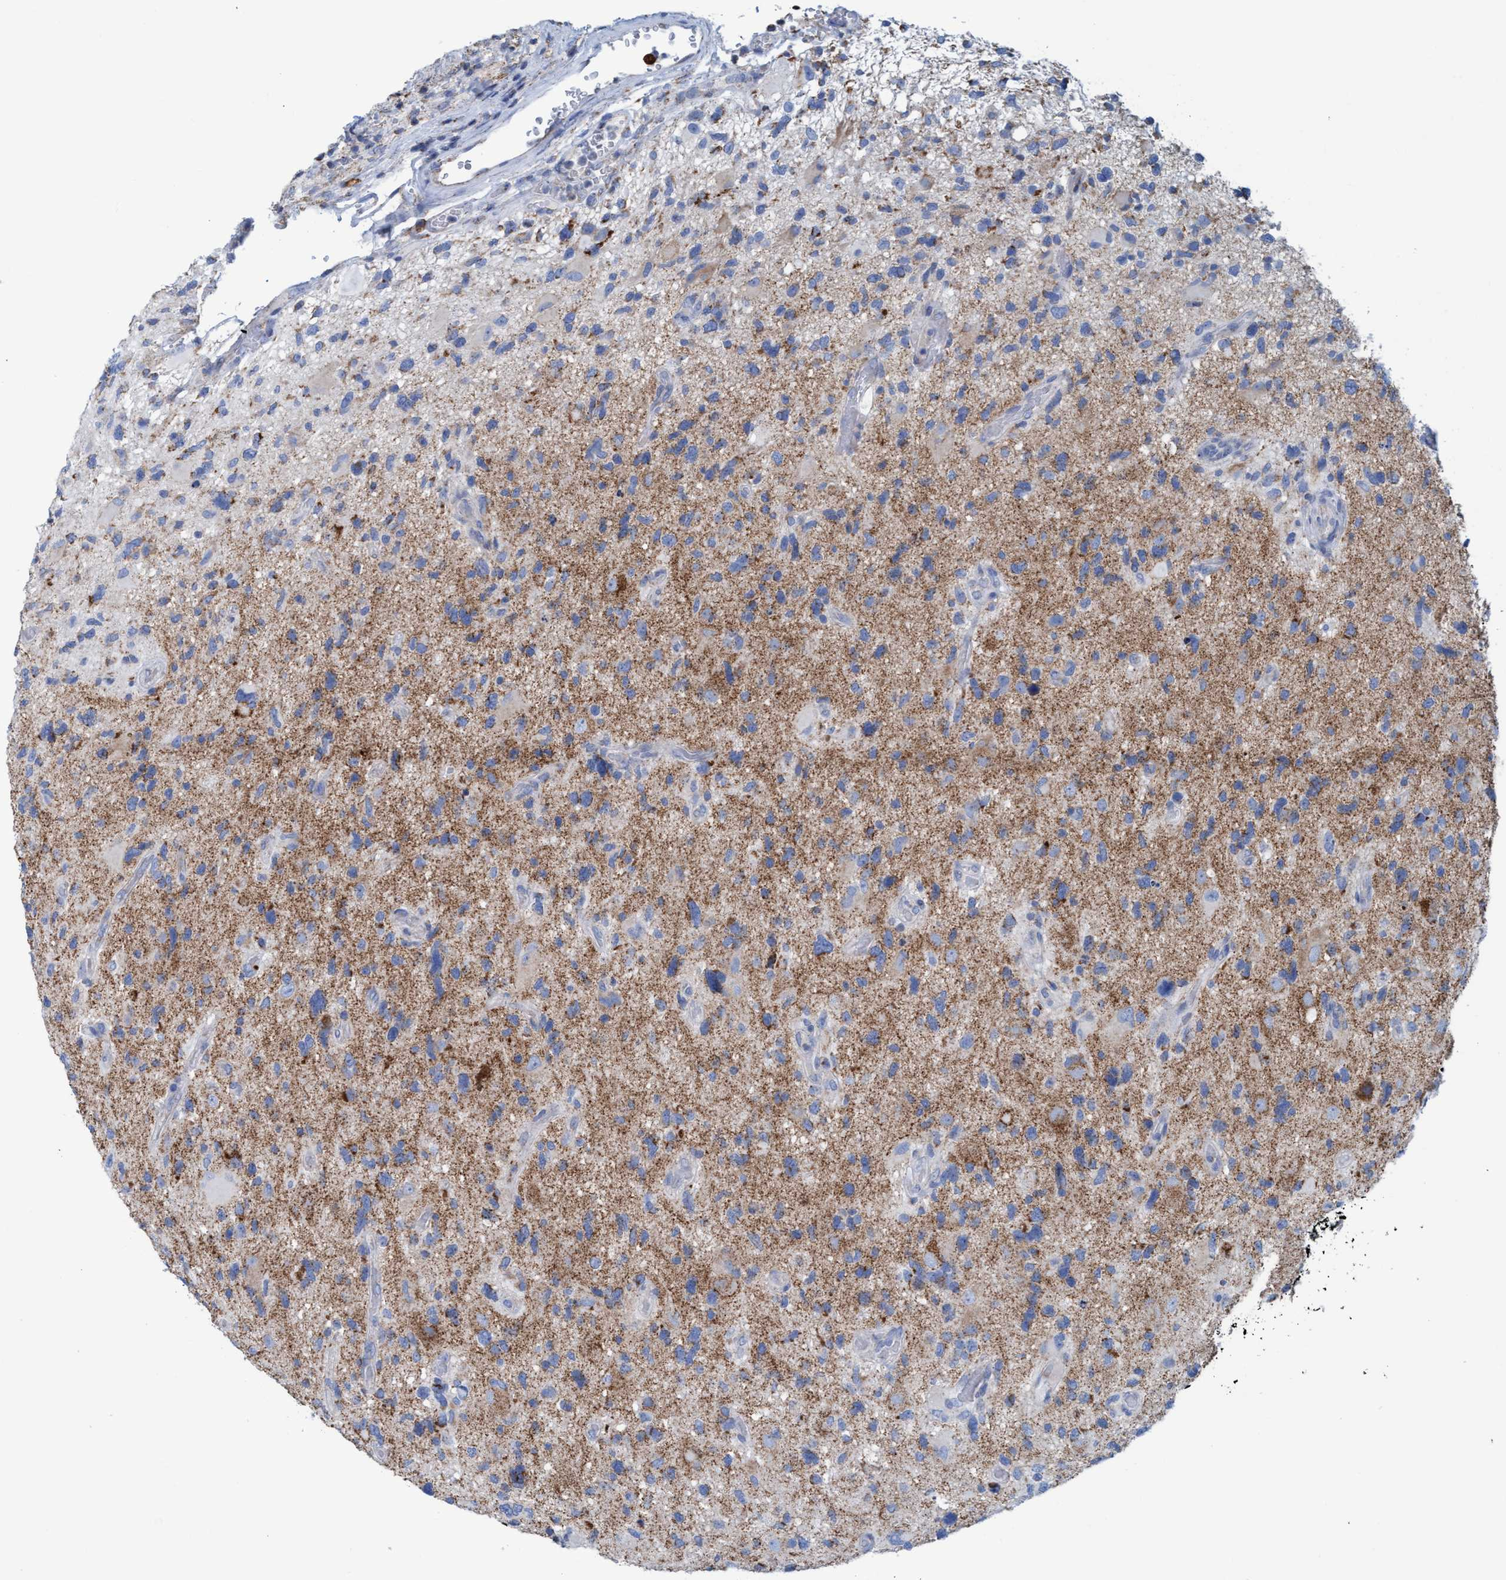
{"staining": {"intensity": "moderate", "quantity": "<25%", "location": "cytoplasmic/membranous"}, "tissue": "glioma", "cell_type": "Tumor cells", "image_type": "cancer", "snomed": [{"axis": "morphology", "description": "Glioma, malignant, High grade"}, {"axis": "topography", "description": "Brain"}], "caption": "The image reveals staining of malignant glioma (high-grade), revealing moderate cytoplasmic/membranous protein staining (brown color) within tumor cells.", "gene": "GGA3", "patient": {"sex": "male", "age": 33}}